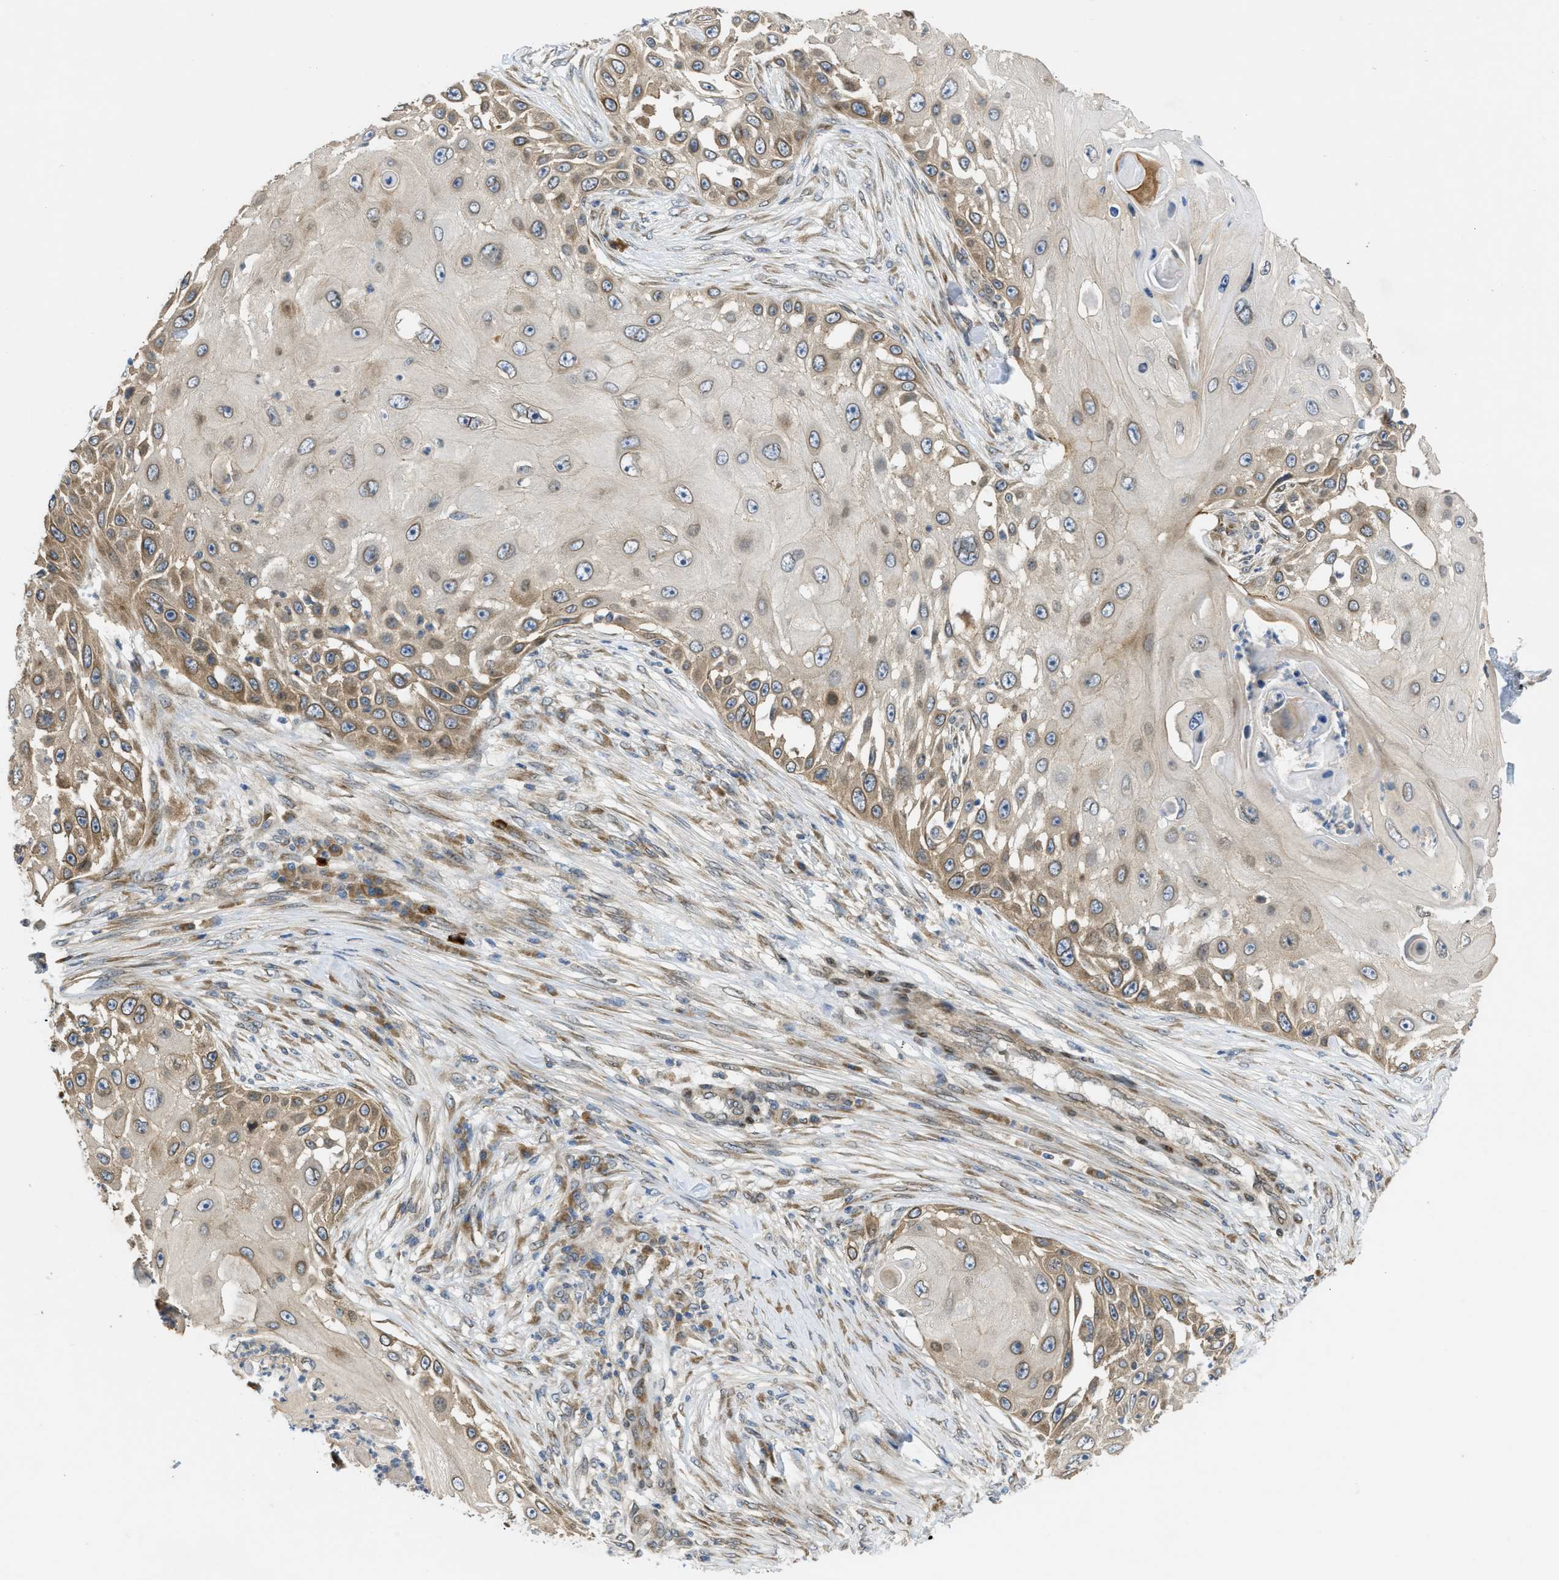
{"staining": {"intensity": "moderate", "quantity": "25%-75%", "location": "cytoplasmic/membranous"}, "tissue": "skin cancer", "cell_type": "Tumor cells", "image_type": "cancer", "snomed": [{"axis": "morphology", "description": "Squamous cell carcinoma, NOS"}, {"axis": "topography", "description": "Skin"}], "caption": "This photomicrograph reveals immunohistochemistry staining of human squamous cell carcinoma (skin), with medium moderate cytoplasmic/membranous expression in approximately 25%-75% of tumor cells.", "gene": "EIF2AK3", "patient": {"sex": "female", "age": 44}}